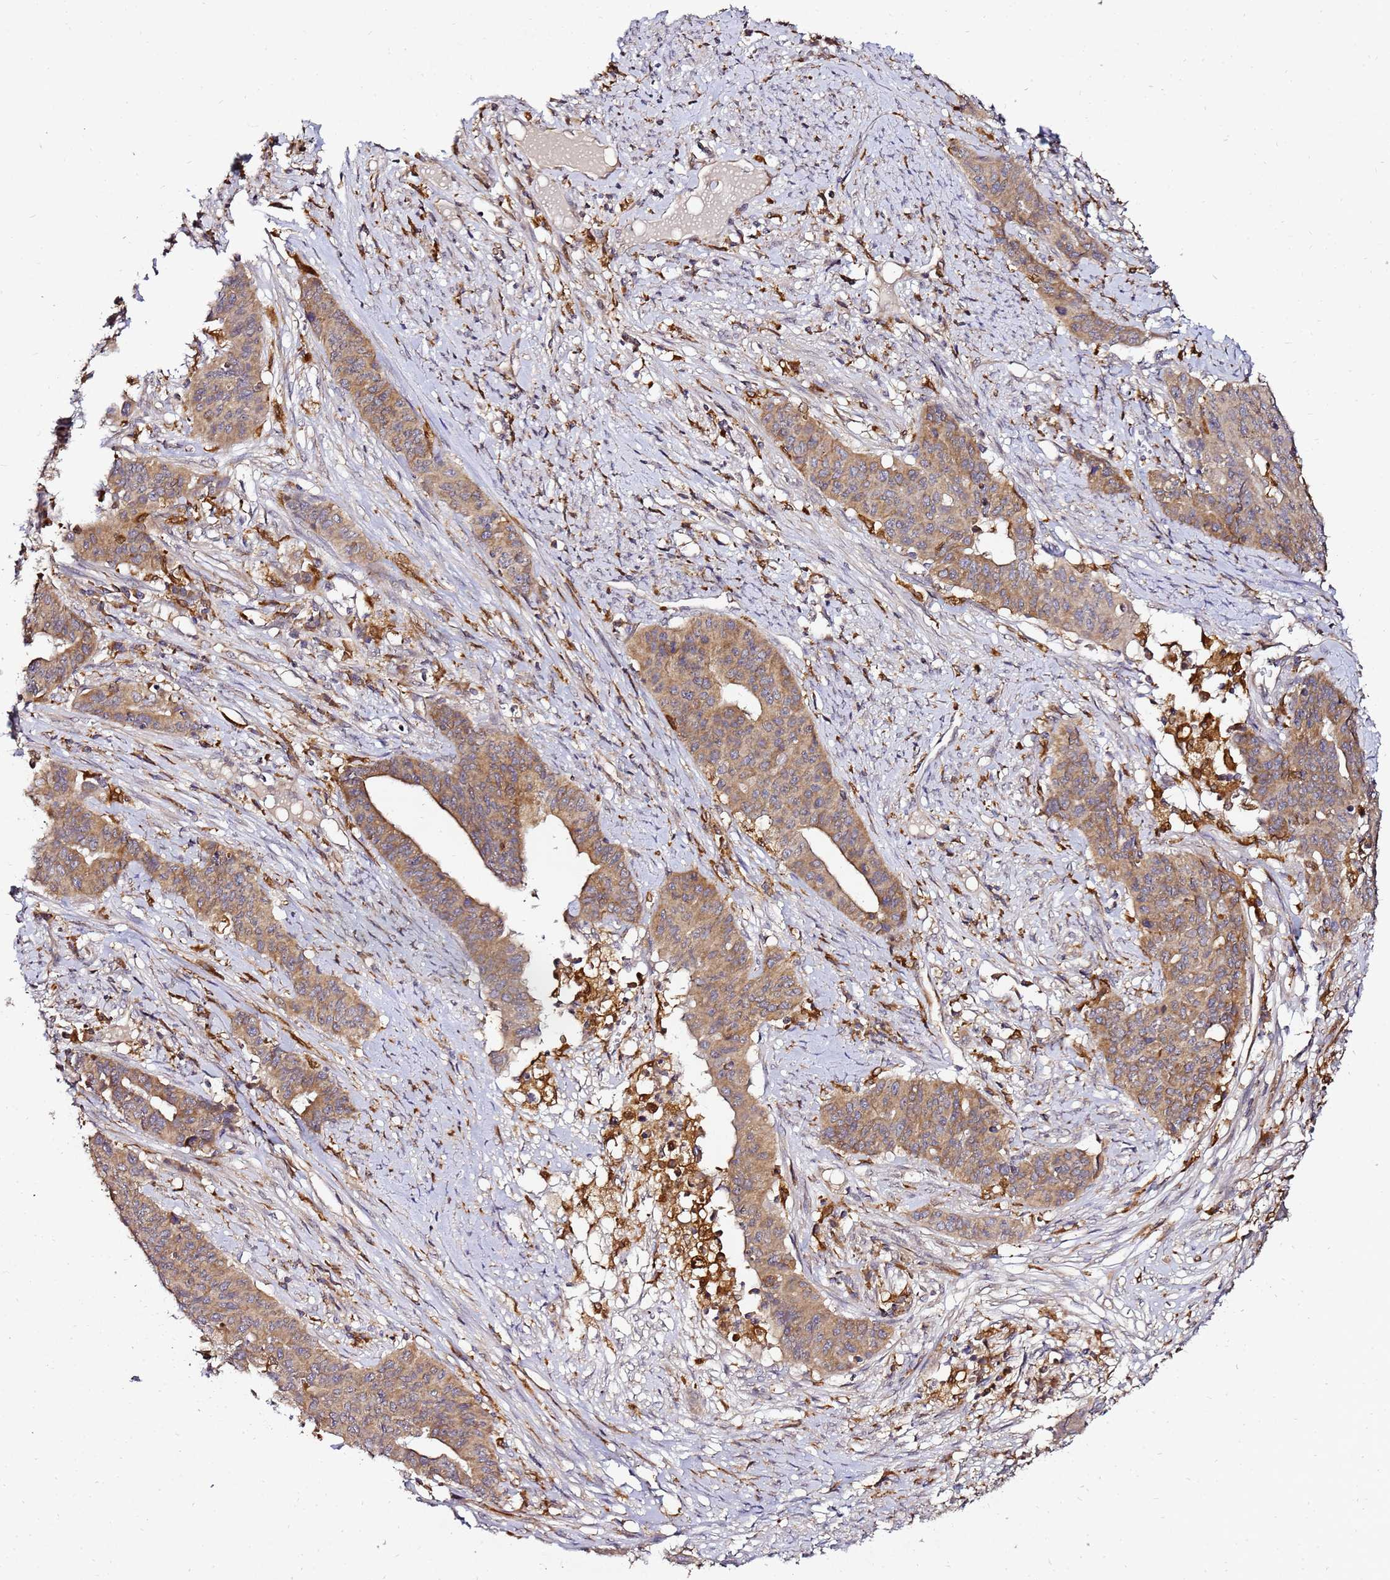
{"staining": {"intensity": "moderate", "quantity": ">75%", "location": "cytoplasmic/membranous"}, "tissue": "endometrial cancer", "cell_type": "Tumor cells", "image_type": "cancer", "snomed": [{"axis": "morphology", "description": "Adenocarcinoma, NOS"}, {"axis": "topography", "description": "Endometrium"}], "caption": "Adenocarcinoma (endometrial) tissue demonstrates moderate cytoplasmic/membranous positivity in approximately >75% of tumor cells, visualized by immunohistochemistry. The staining is performed using DAB brown chromogen to label protein expression. The nuclei are counter-stained blue using hematoxylin.", "gene": "ADPGK", "patient": {"sex": "female", "age": 59}}